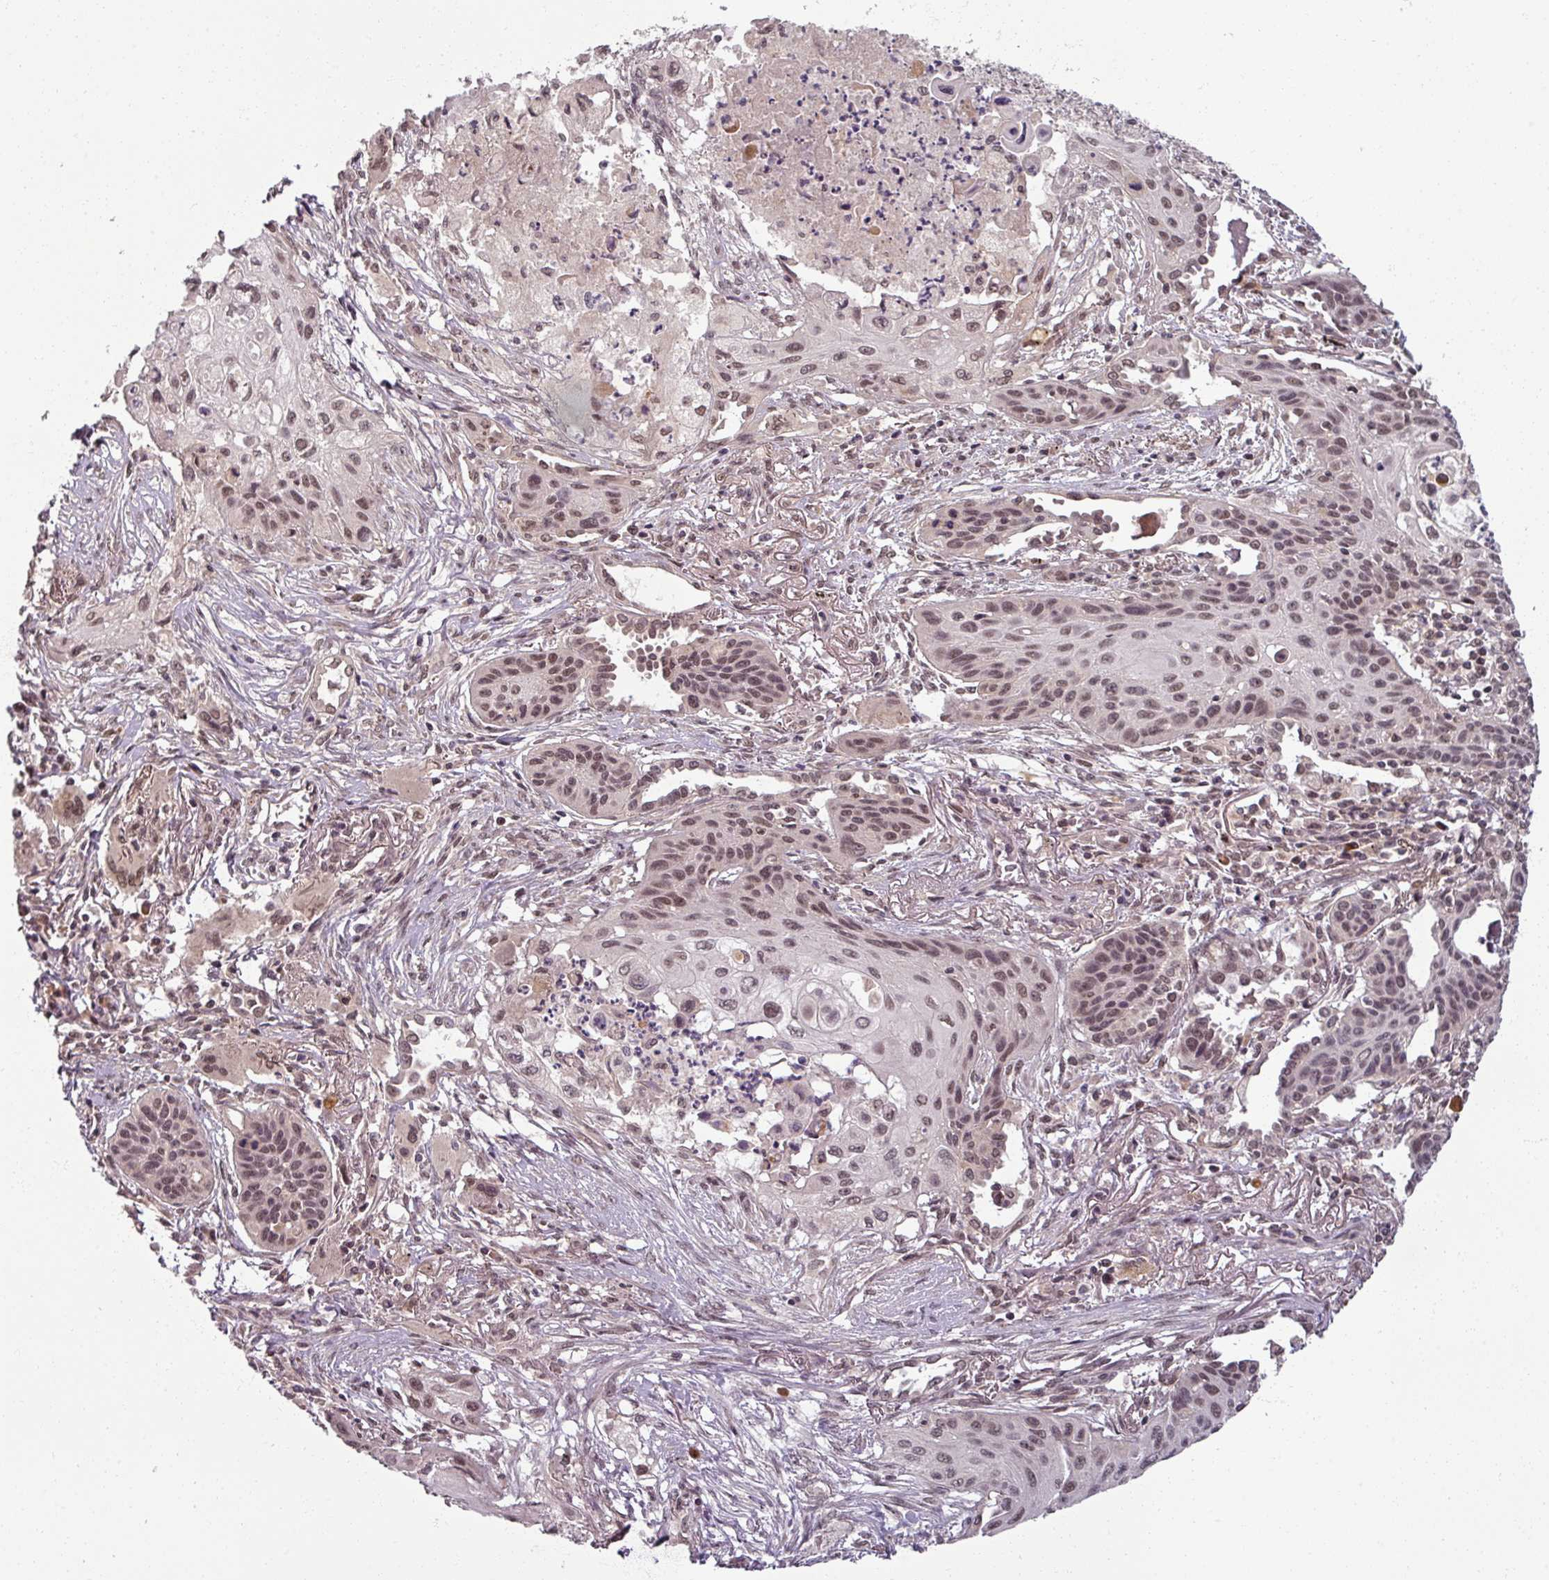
{"staining": {"intensity": "moderate", "quantity": ">75%", "location": "nuclear"}, "tissue": "lung cancer", "cell_type": "Tumor cells", "image_type": "cancer", "snomed": [{"axis": "morphology", "description": "Squamous cell carcinoma, NOS"}, {"axis": "topography", "description": "Lung"}], "caption": "About >75% of tumor cells in human squamous cell carcinoma (lung) display moderate nuclear protein expression as visualized by brown immunohistochemical staining.", "gene": "POLR2G", "patient": {"sex": "male", "age": 71}}